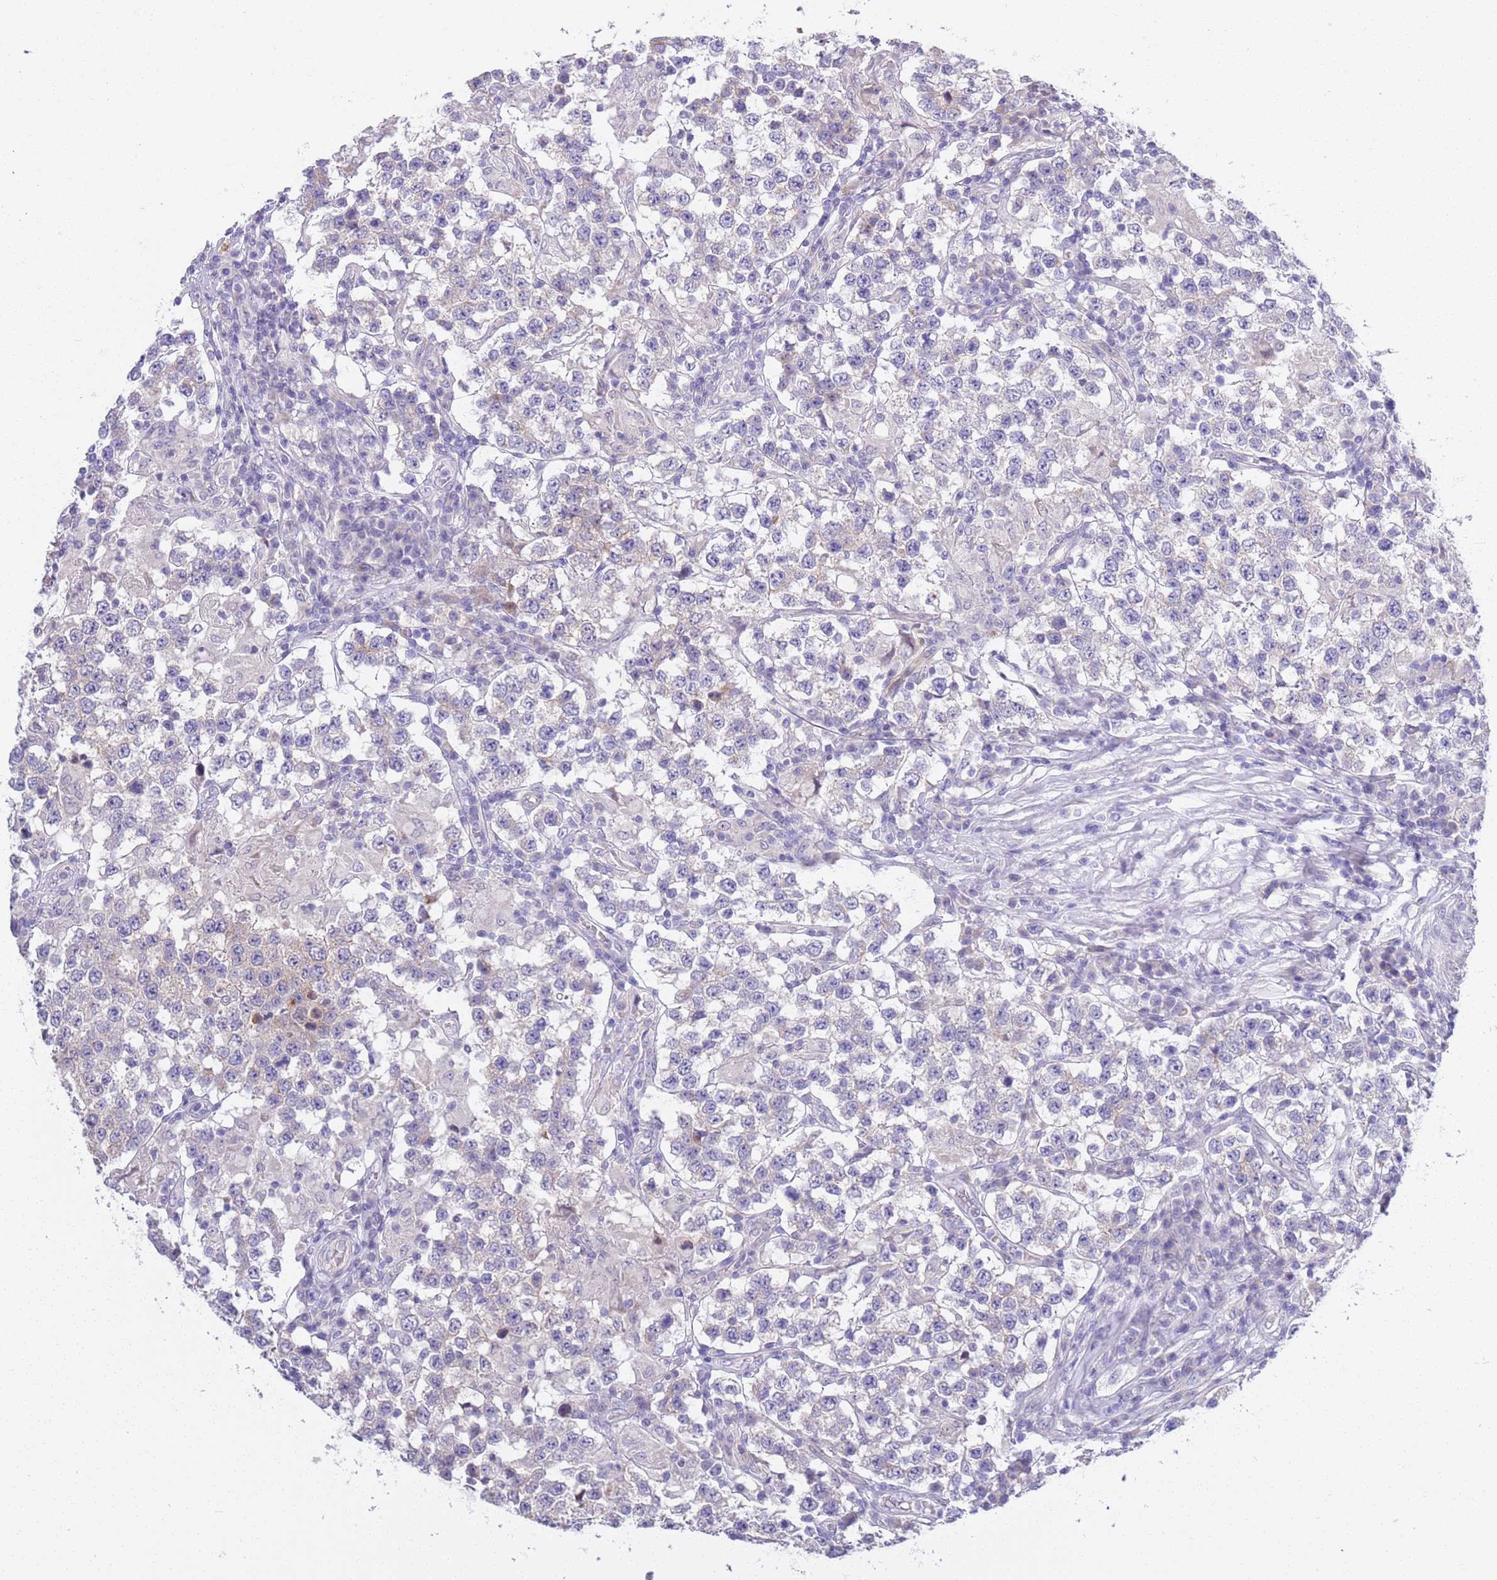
{"staining": {"intensity": "negative", "quantity": "none", "location": "none"}, "tissue": "testis cancer", "cell_type": "Tumor cells", "image_type": "cancer", "snomed": [{"axis": "morphology", "description": "Seminoma, NOS"}, {"axis": "morphology", "description": "Carcinoma, Embryonal, NOS"}, {"axis": "topography", "description": "Testis"}], "caption": "High magnification brightfield microscopy of testis cancer (embryonal carcinoma) stained with DAB (3,3'-diaminobenzidine) (brown) and counterstained with hematoxylin (blue): tumor cells show no significant staining.", "gene": "BRMS1L", "patient": {"sex": "male", "age": 41}}